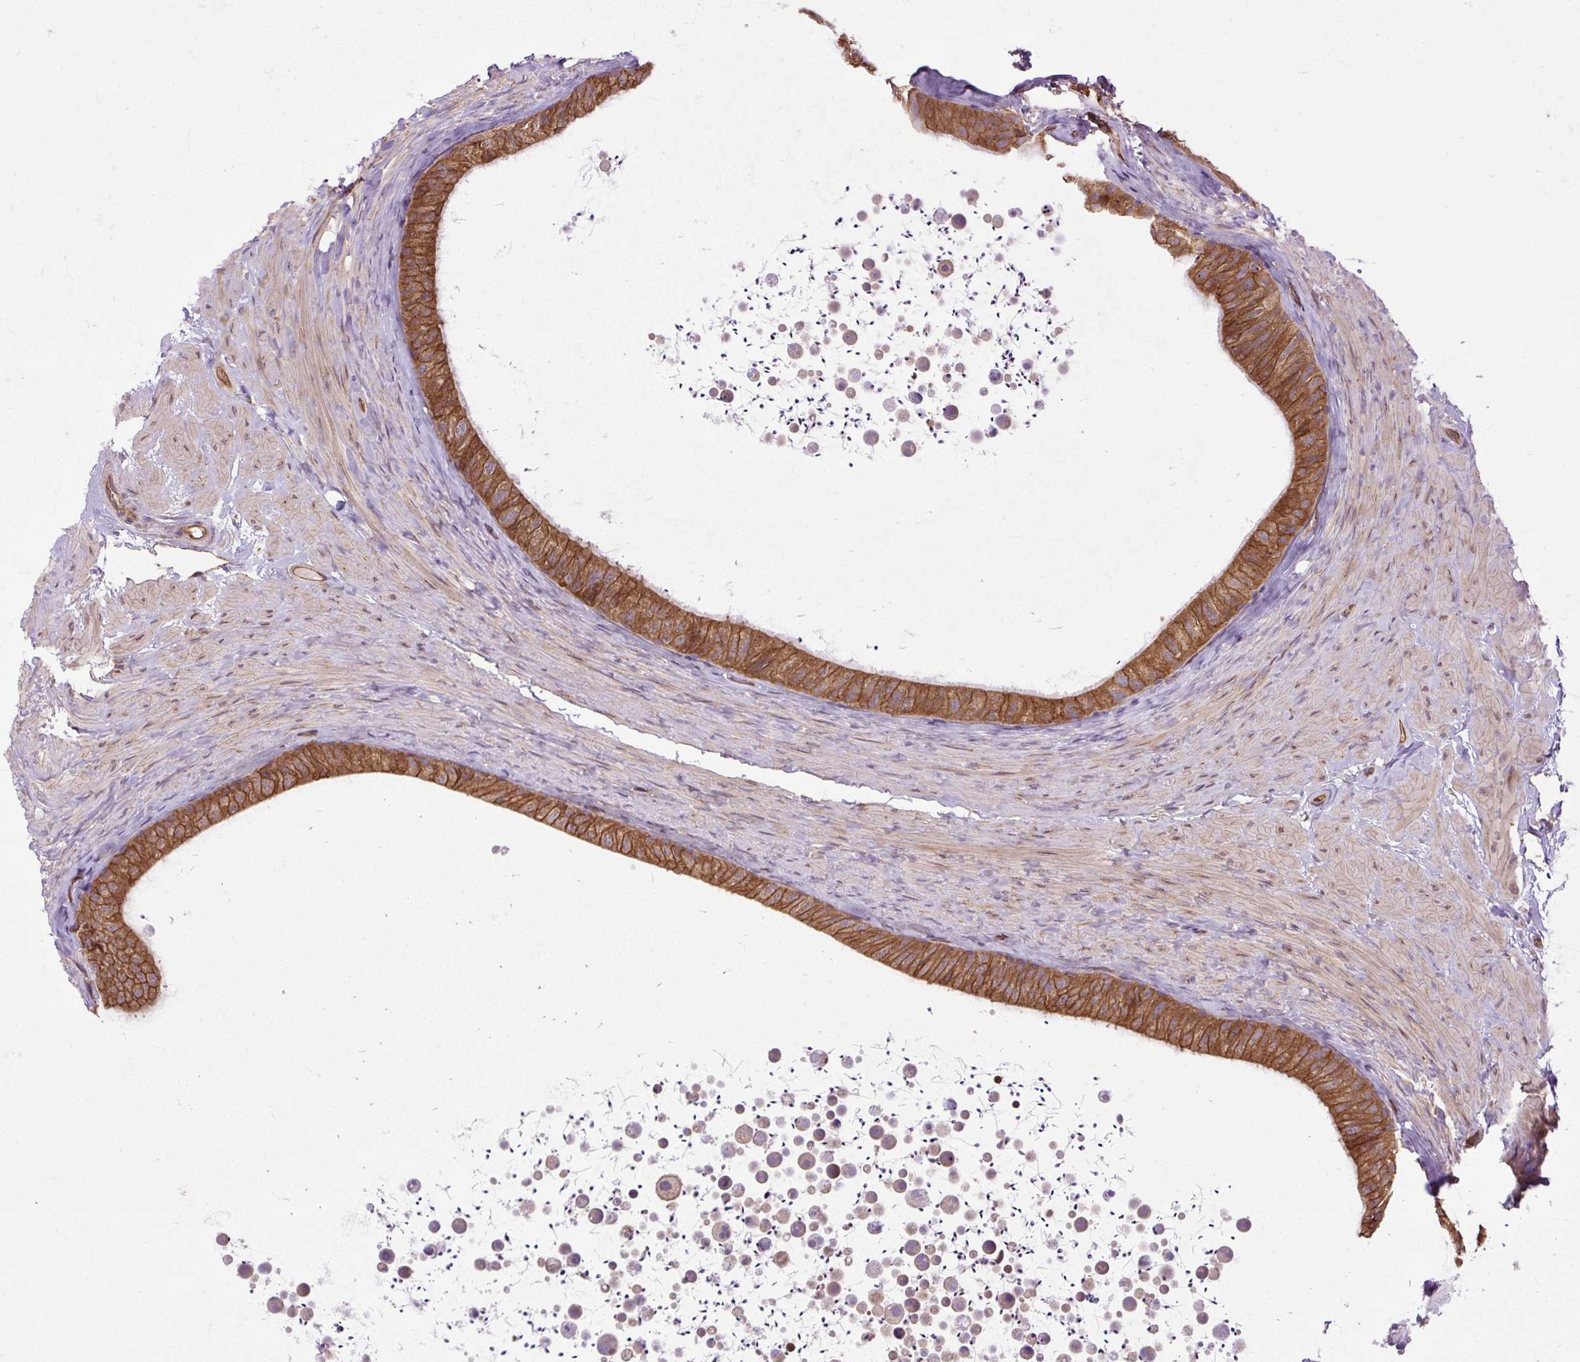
{"staining": {"intensity": "strong", "quantity": ">75%", "location": "cytoplasmic/membranous"}, "tissue": "epididymis", "cell_type": "Glandular cells", "image_type": "normal", "snomed": [{"axis": "morphology", "description": "Normal tissue, NOS"}, {"axis": "topography", "description": "Epididymis, spermatic cord, NOS"}, {"axis": "topography", "description": "Epididymis"}], "caption": "Immunohistochemical staining of unremarkable human epididymis reveals high levels of strong cytoplasmic/membranous positivity in about >75% of glandular cells.", "gene": "CCDC93", "patient": {"sex": "male", "age": 31}}